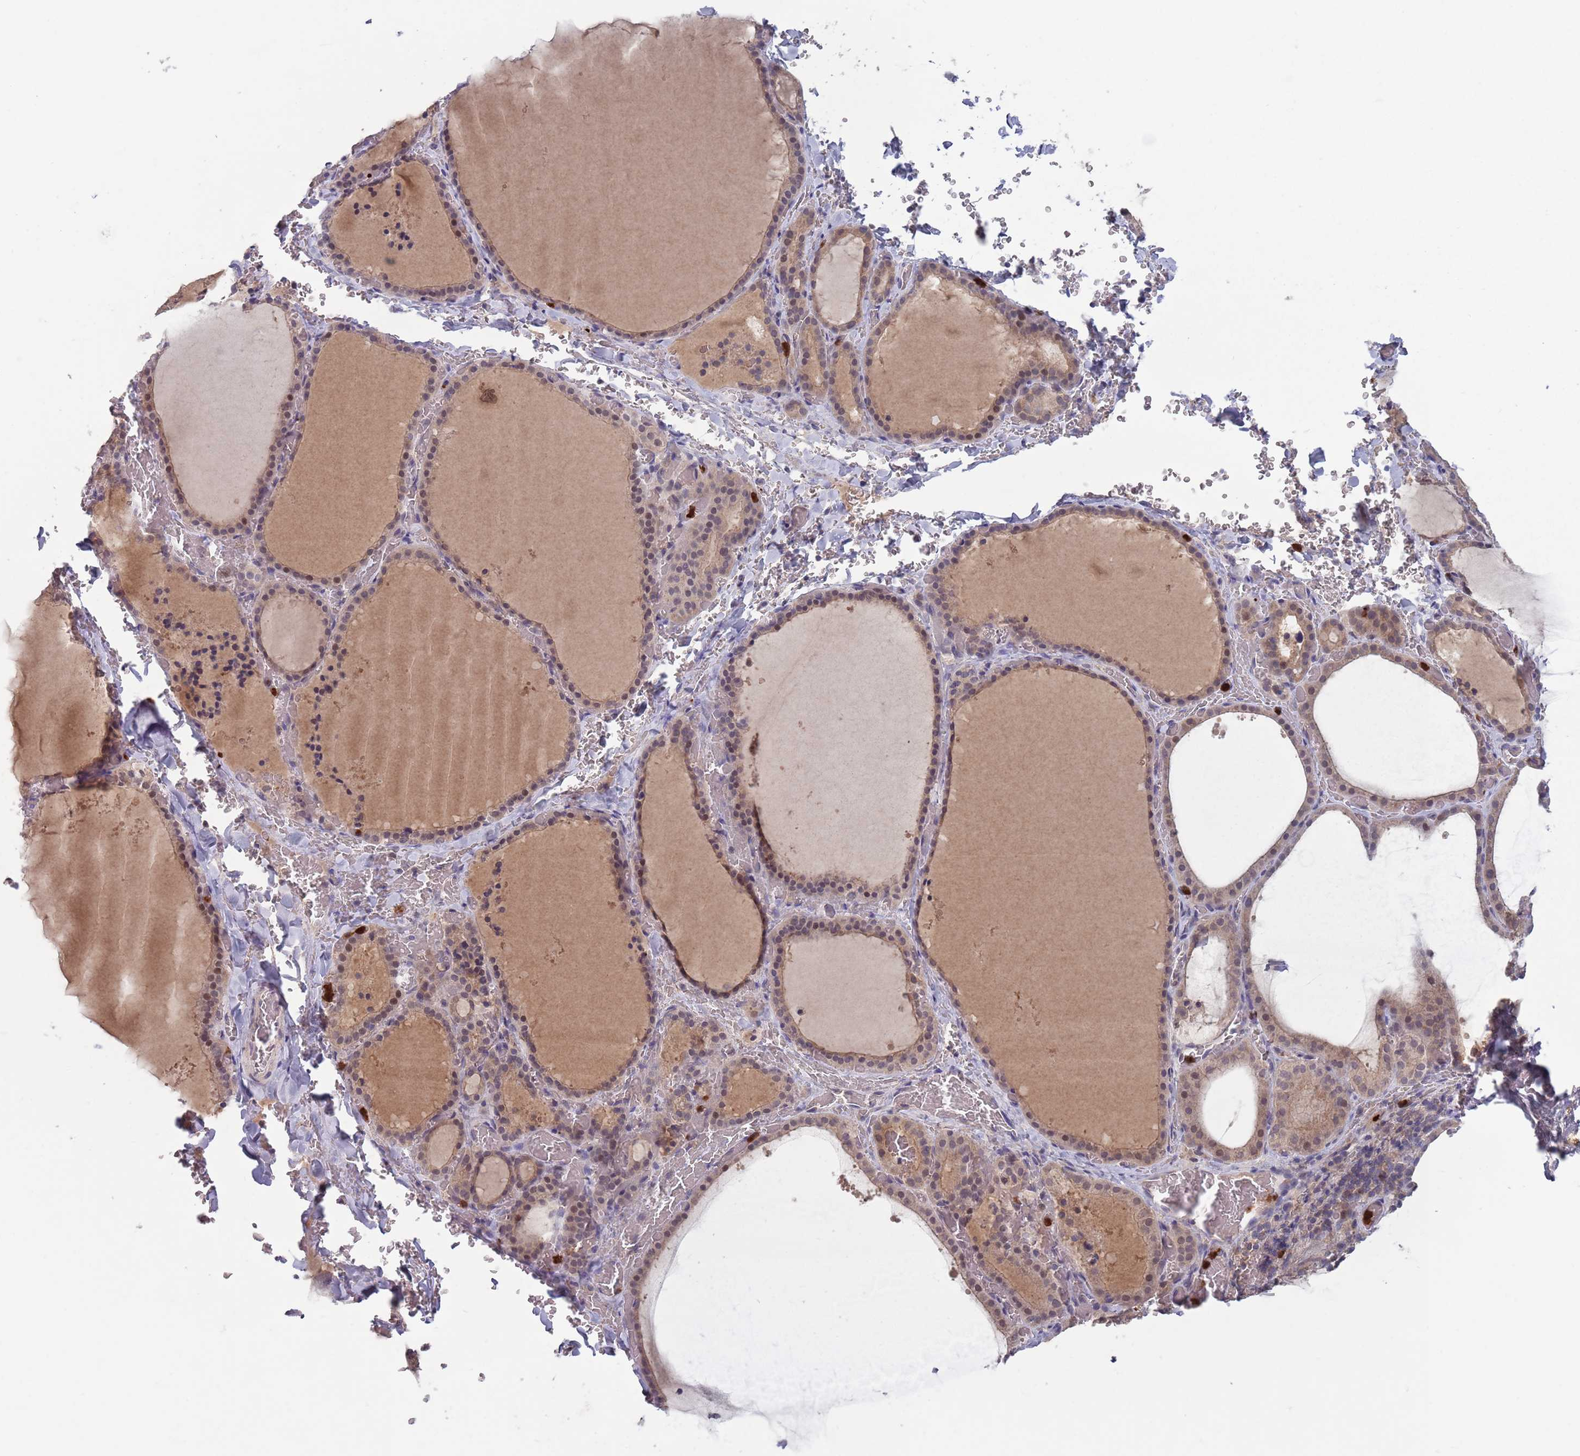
{"staining": {"intensity": "weak", "quantity": "25%-75%", "location": "cytoplasmic/membranous,nuclear"}, "tissue": "thyroid gland", "cell_type": "Glandular cells", "image_type": "normal", "snomed": [{"axis": "morphology", "description": "Normal tissue, NOS"}, {"axis": "topography", "description": "Thyroid gland"}], "caption": "High-magnification brightfield microscopy of benign thyroid gland stained with DAB (3,3'-diaminobenzidine) (brown) and counterstained with hematoxylin (blue). glandular cells exhibit weak cytoplasmic/membranous,nuclear expression is seen in about25%-75% of cells.", "gene": "TYW1B", "patient": {"sex": "female", "age": 39}}